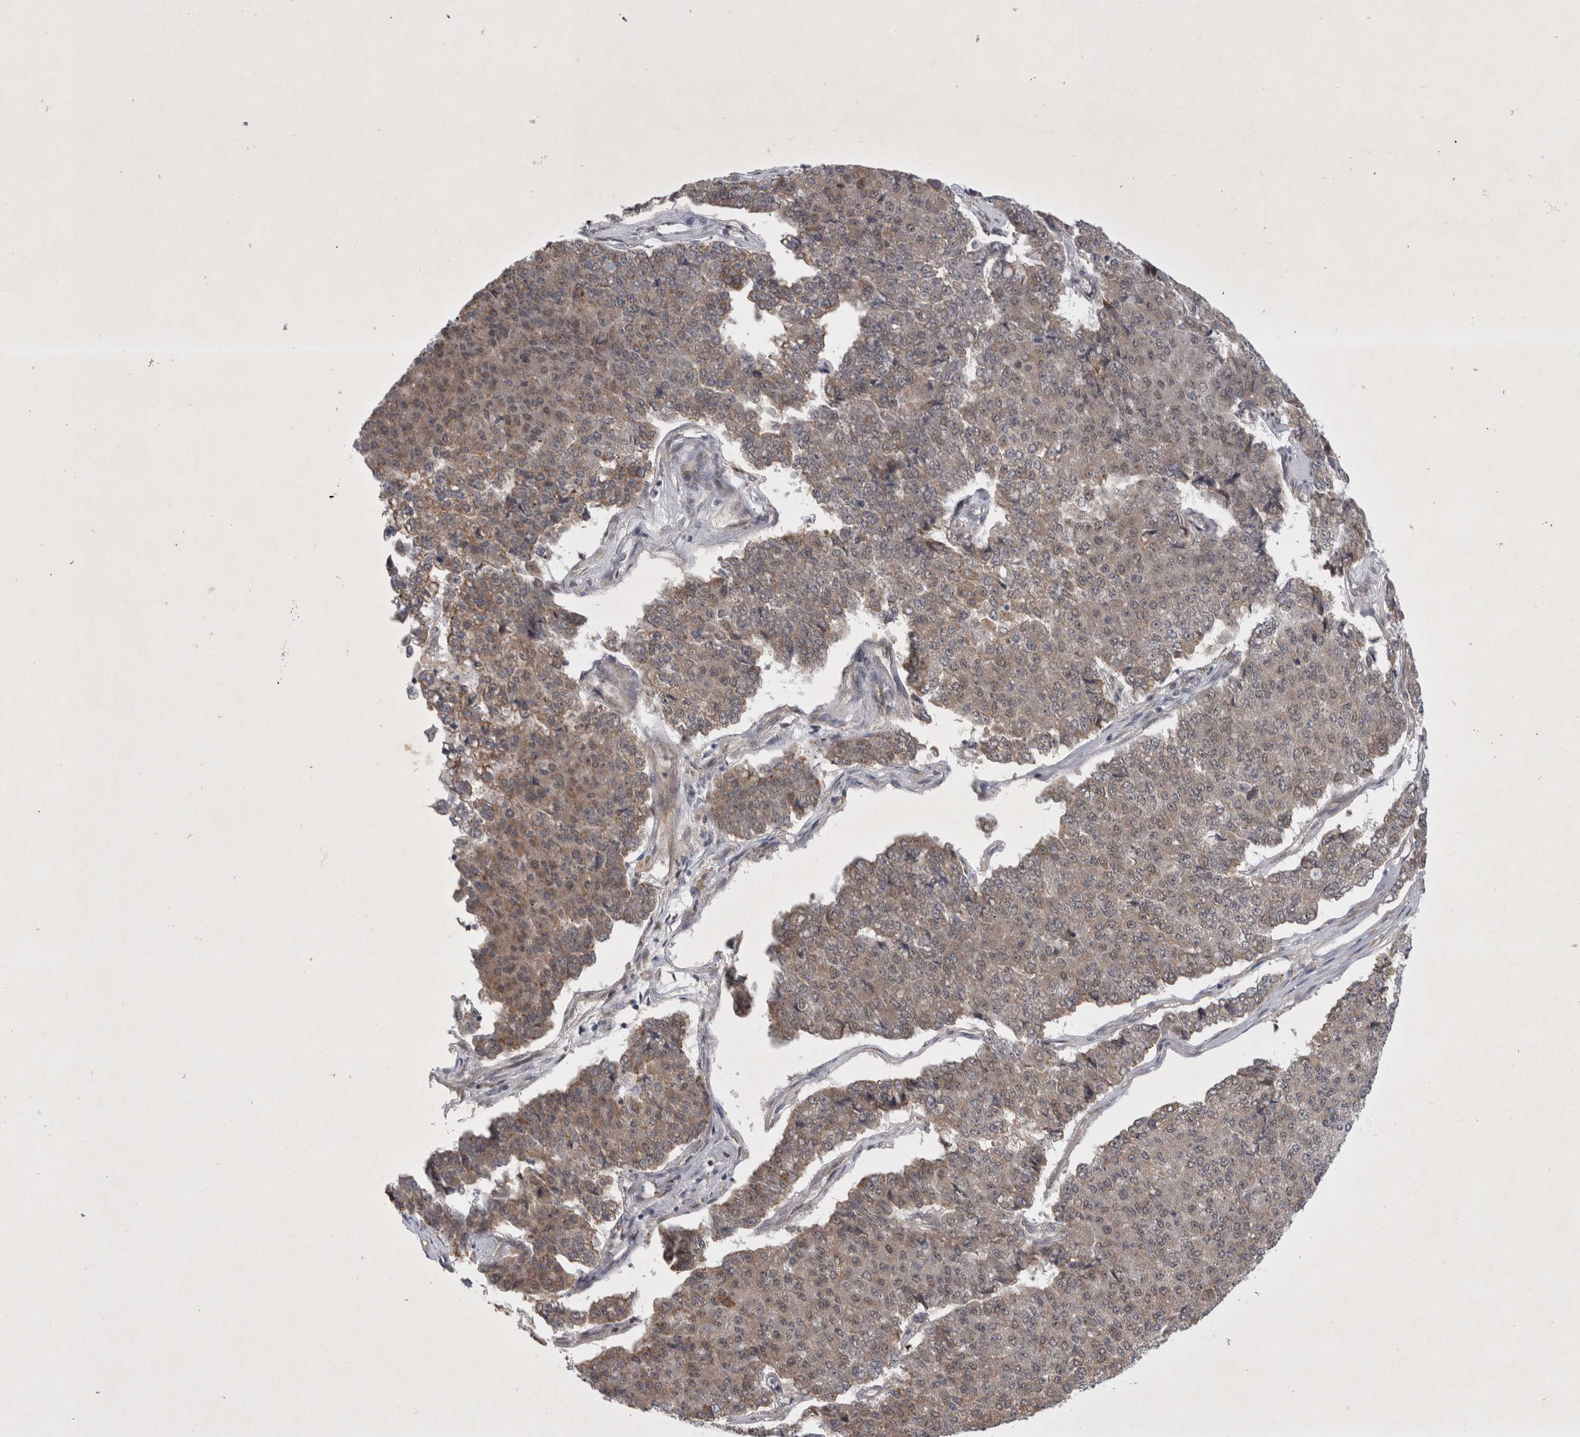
{"staining": {"intensity": "weak", "quantity": ">75%", "location": "cytoplasmic/membranous"}, "tissue": "pancreatic cancer", "cell_type": "Tumor cells", "image_type": "cancer", "snomed": [{"axis": "morphology", "description": "Adenocarcinoma, NOS"}, {"axis": "topography", "description": "Pancreas"}], "caption": "The micrograph exhibits a brown stain indicating the presence of a protein in the cytoplasmic/membranous of tumor cells in pancreatic cancer.", "gene": "PARP11", "patient": {"sex": "male", "age": 50}}